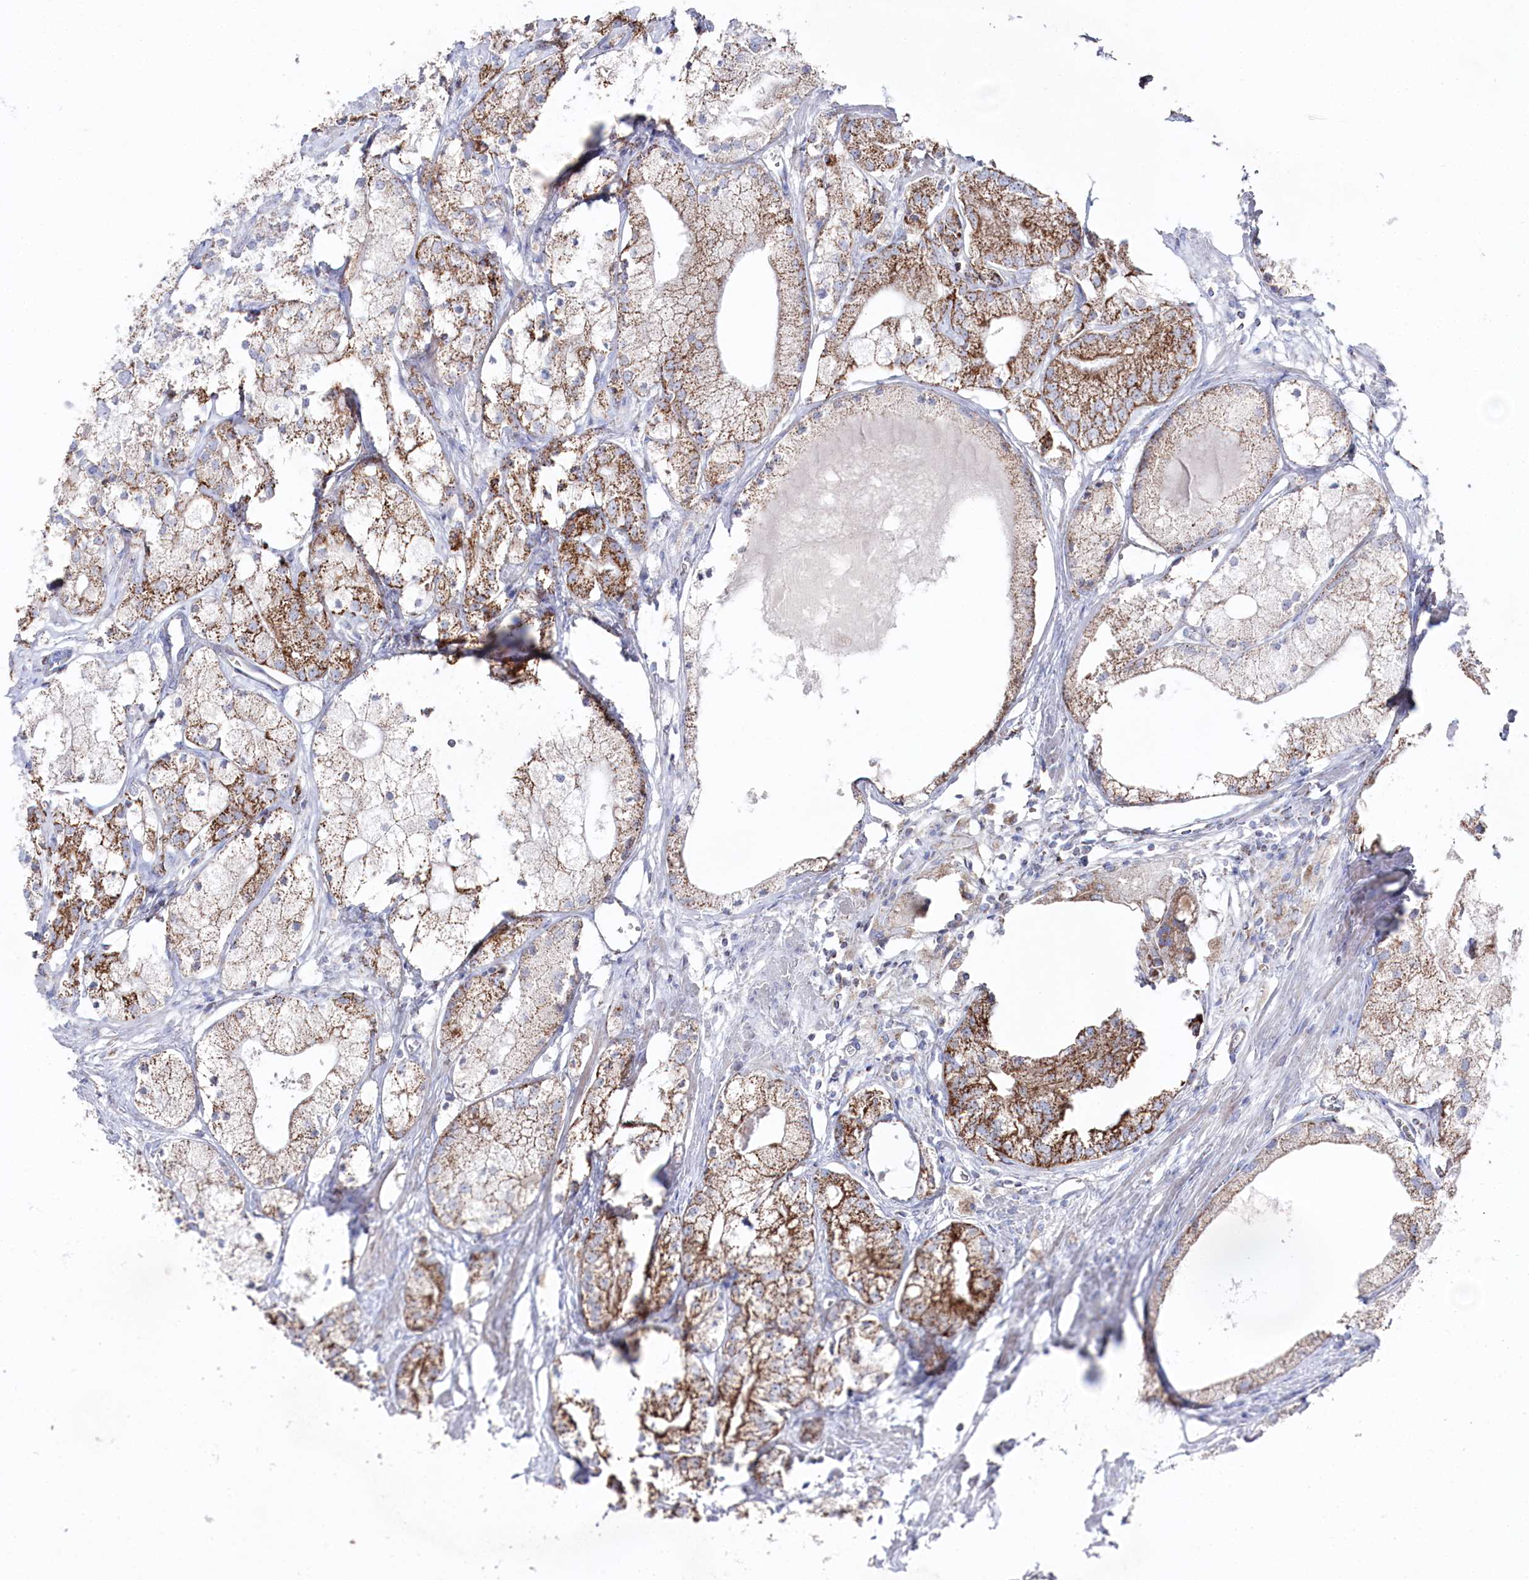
{"staining": {"intensity": "moderate", "quantity": "25%-75%", "location": "cytoplasmic/membranous"}, "tissue": "prostate cancer", "cell_type": "Tumor cells", "image_type": "cancer", "snomed": [{"axis": "morphology", "description": "Adenocarcinoma, Low grade"}, {"axis": "topography", "description": "Prostate"}], "caption": "Human prostate low-grade adenocarcinoma stained with a protein marker shows moderate staining in tumor cells.", "gene": "GLS2", "patient": {"sex": "male", "age": 69}}